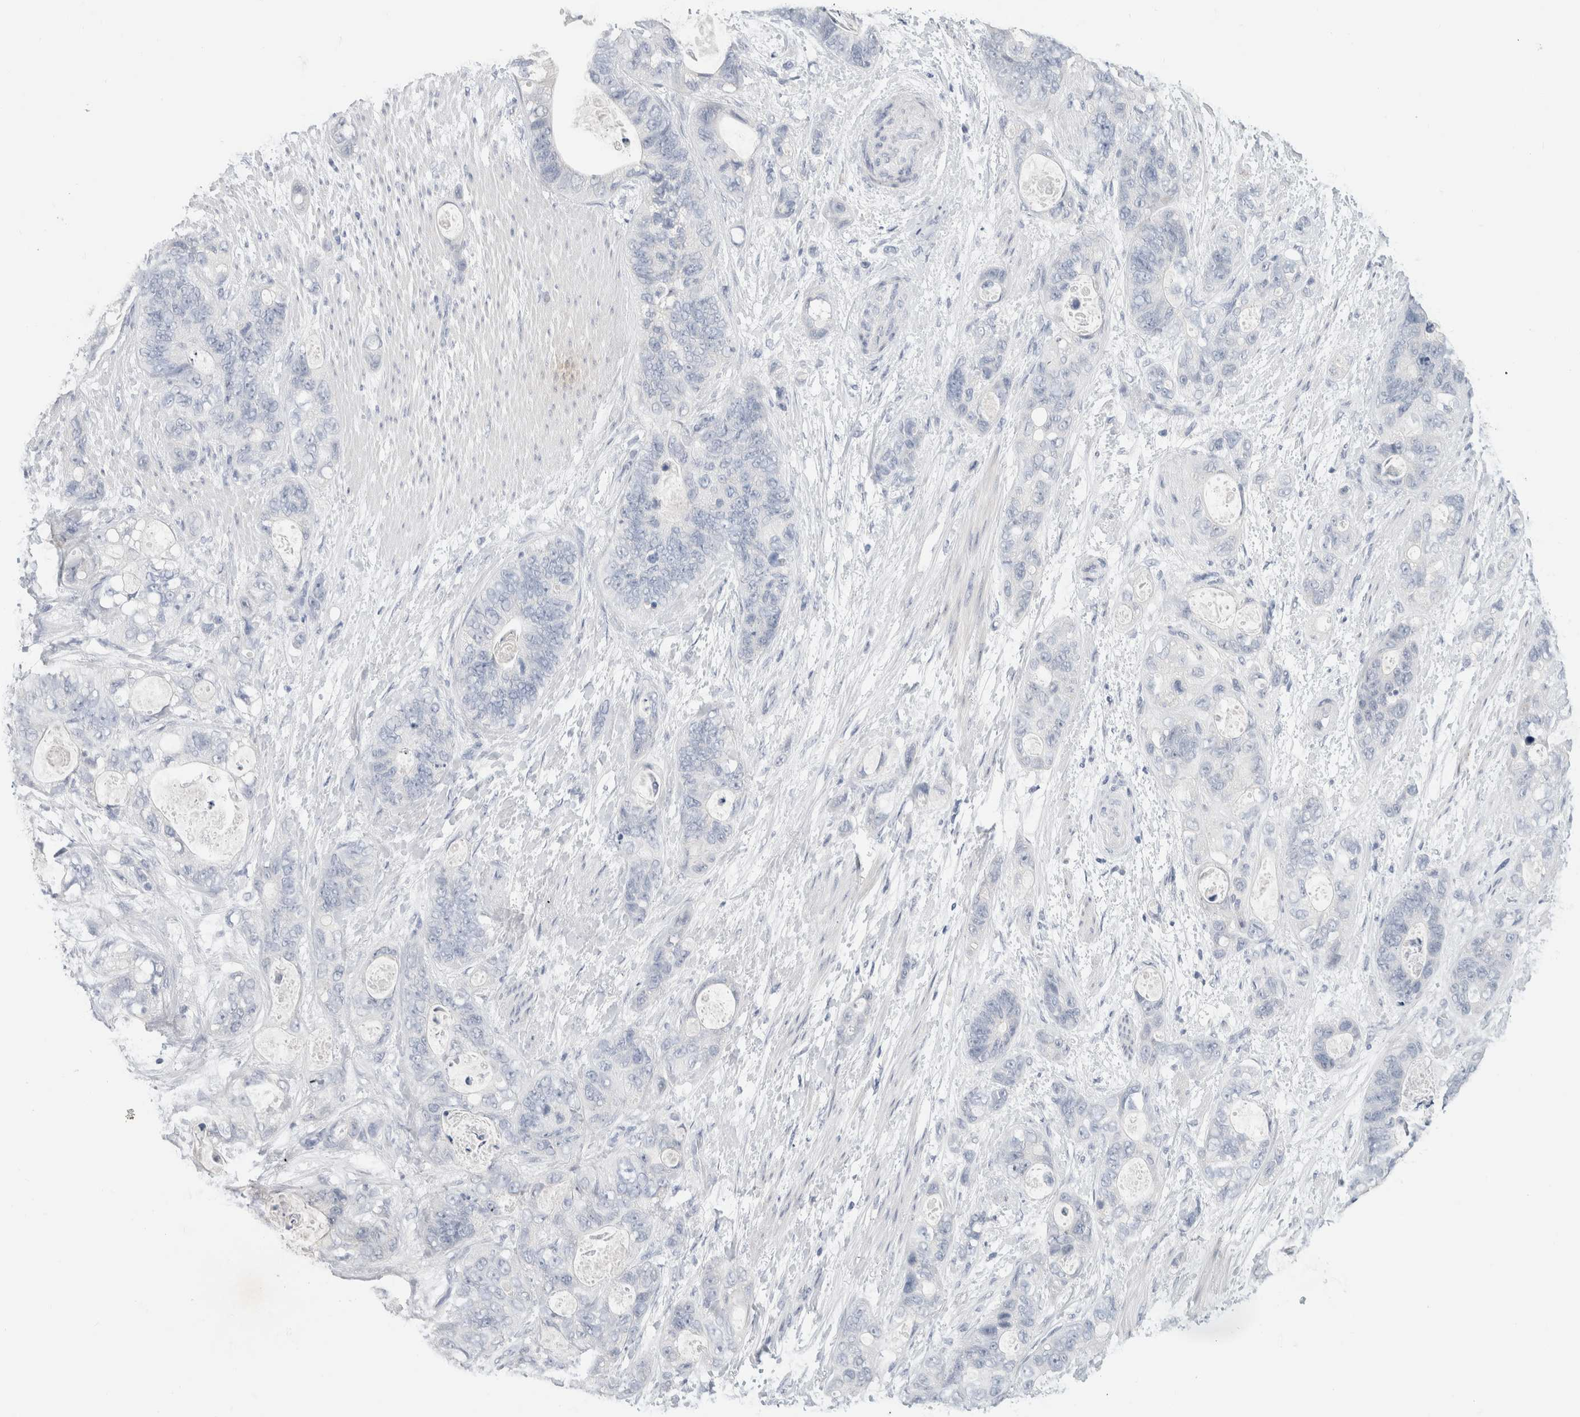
{"staining": {"intensity": "negative", "quantity": "none", "location": "none"}, "tissue": "stomach cancer", "cell_type": "Tumor cells", "image_type": "cancer", "snomed": [{"axis": "morphology", "description": "Normal tissue, NOS"}, {"axis": "morphology", "description": "Adenocarcinoma, NOS"}, {"axis": "topography", "description": "Stomach"}], "caption": "The micrograph reveals no significant staining in tumor cells of stomach cancer (adenocarcinoma).", "gene": "BCAN", "patient": {"sex": "female", "age": 89}}